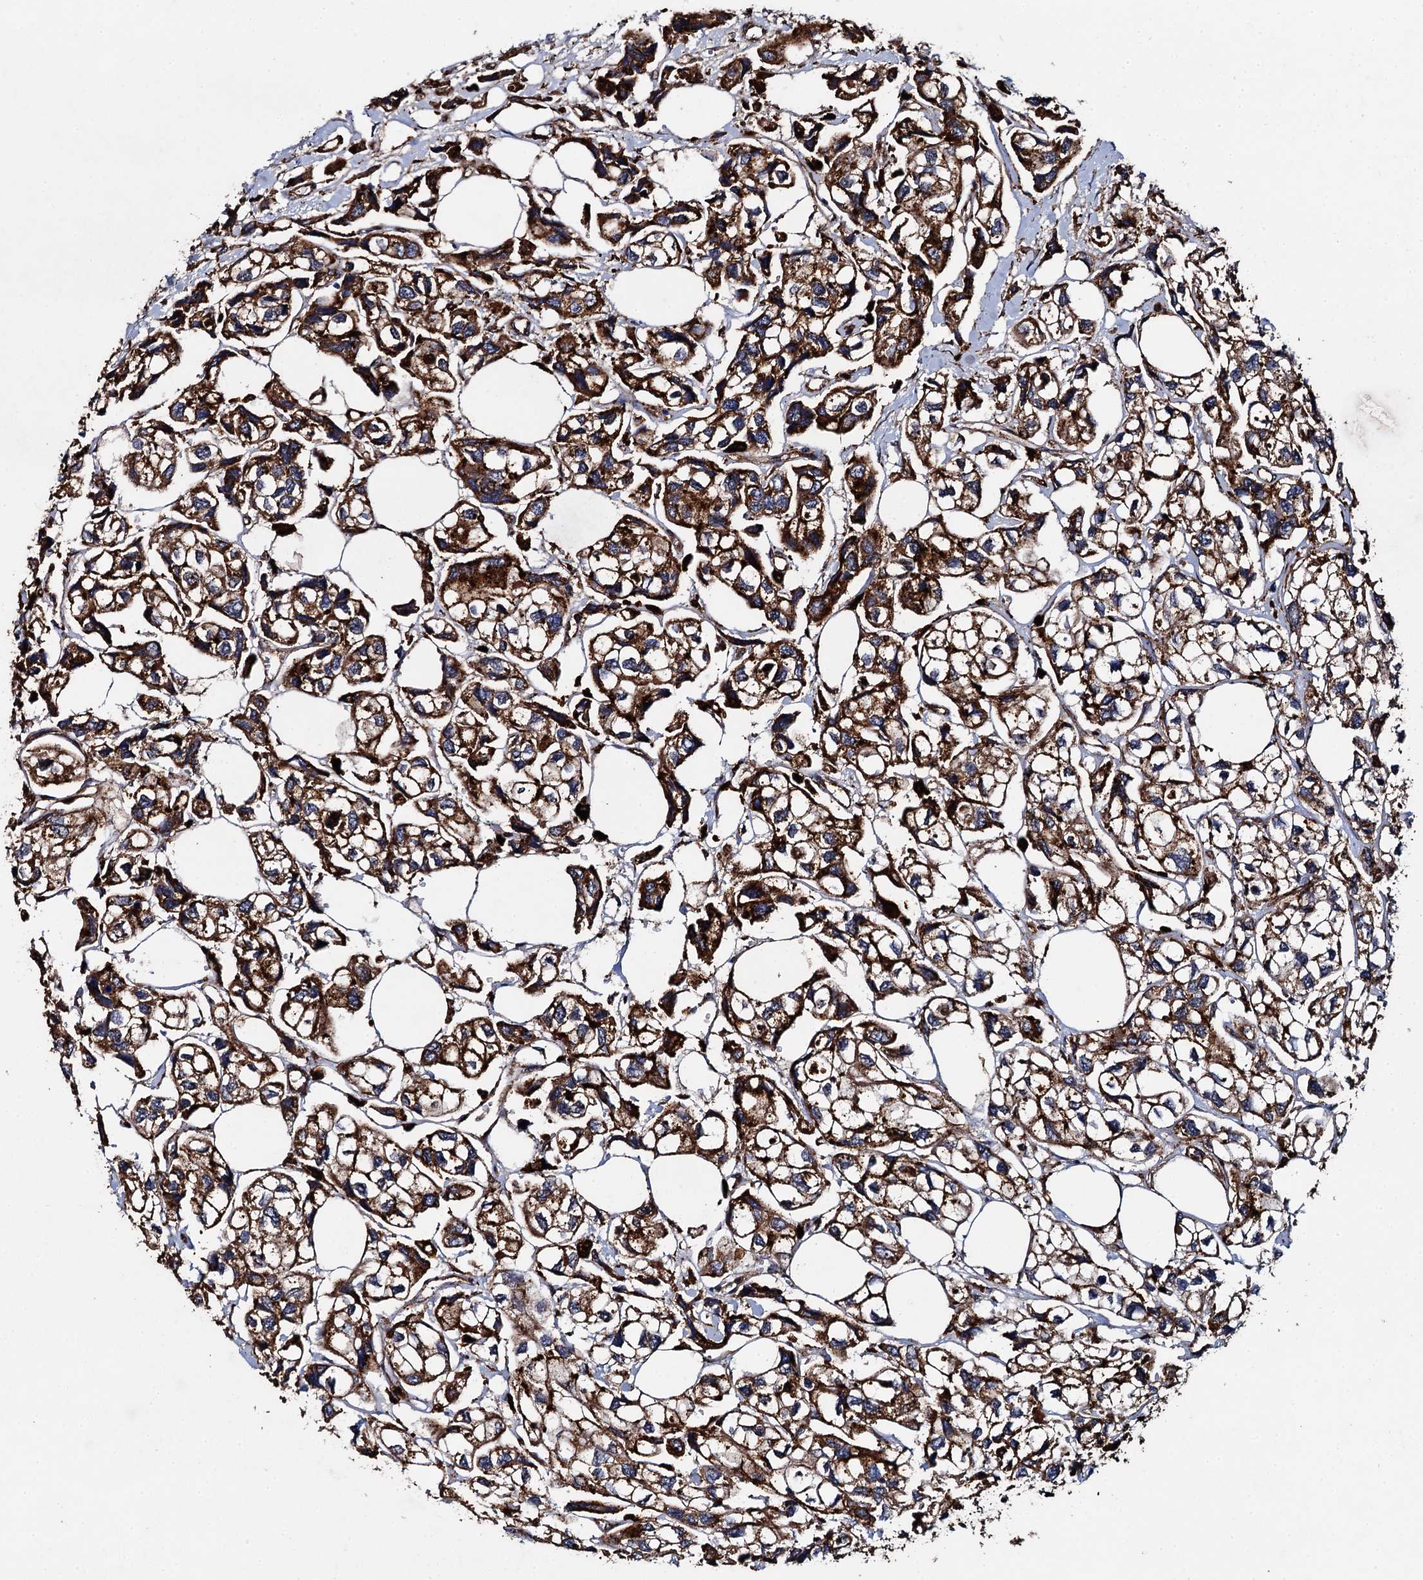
{"staining": {"intensity": "strong", "quantity": ">75%", "location": "cytoplasmic/membranous"}, "tissue": "urothelial cancer", "cell_type": "Tumor cells", "image_type": "cancer", "snomed": [{"axis": "morphology", "description": "Urothelial carcinoma, High grade"}, {"axis": "topography", "description": "Urinary bladder"}], "caption": "Protein staining of urothelial carcinoma (high-grade) tissue displays strong cytoplasmic/membranous staining in approximately >75% of tumor cells.", "gene": "GBA1", "patient": {"sex": "male", "age": 67}}